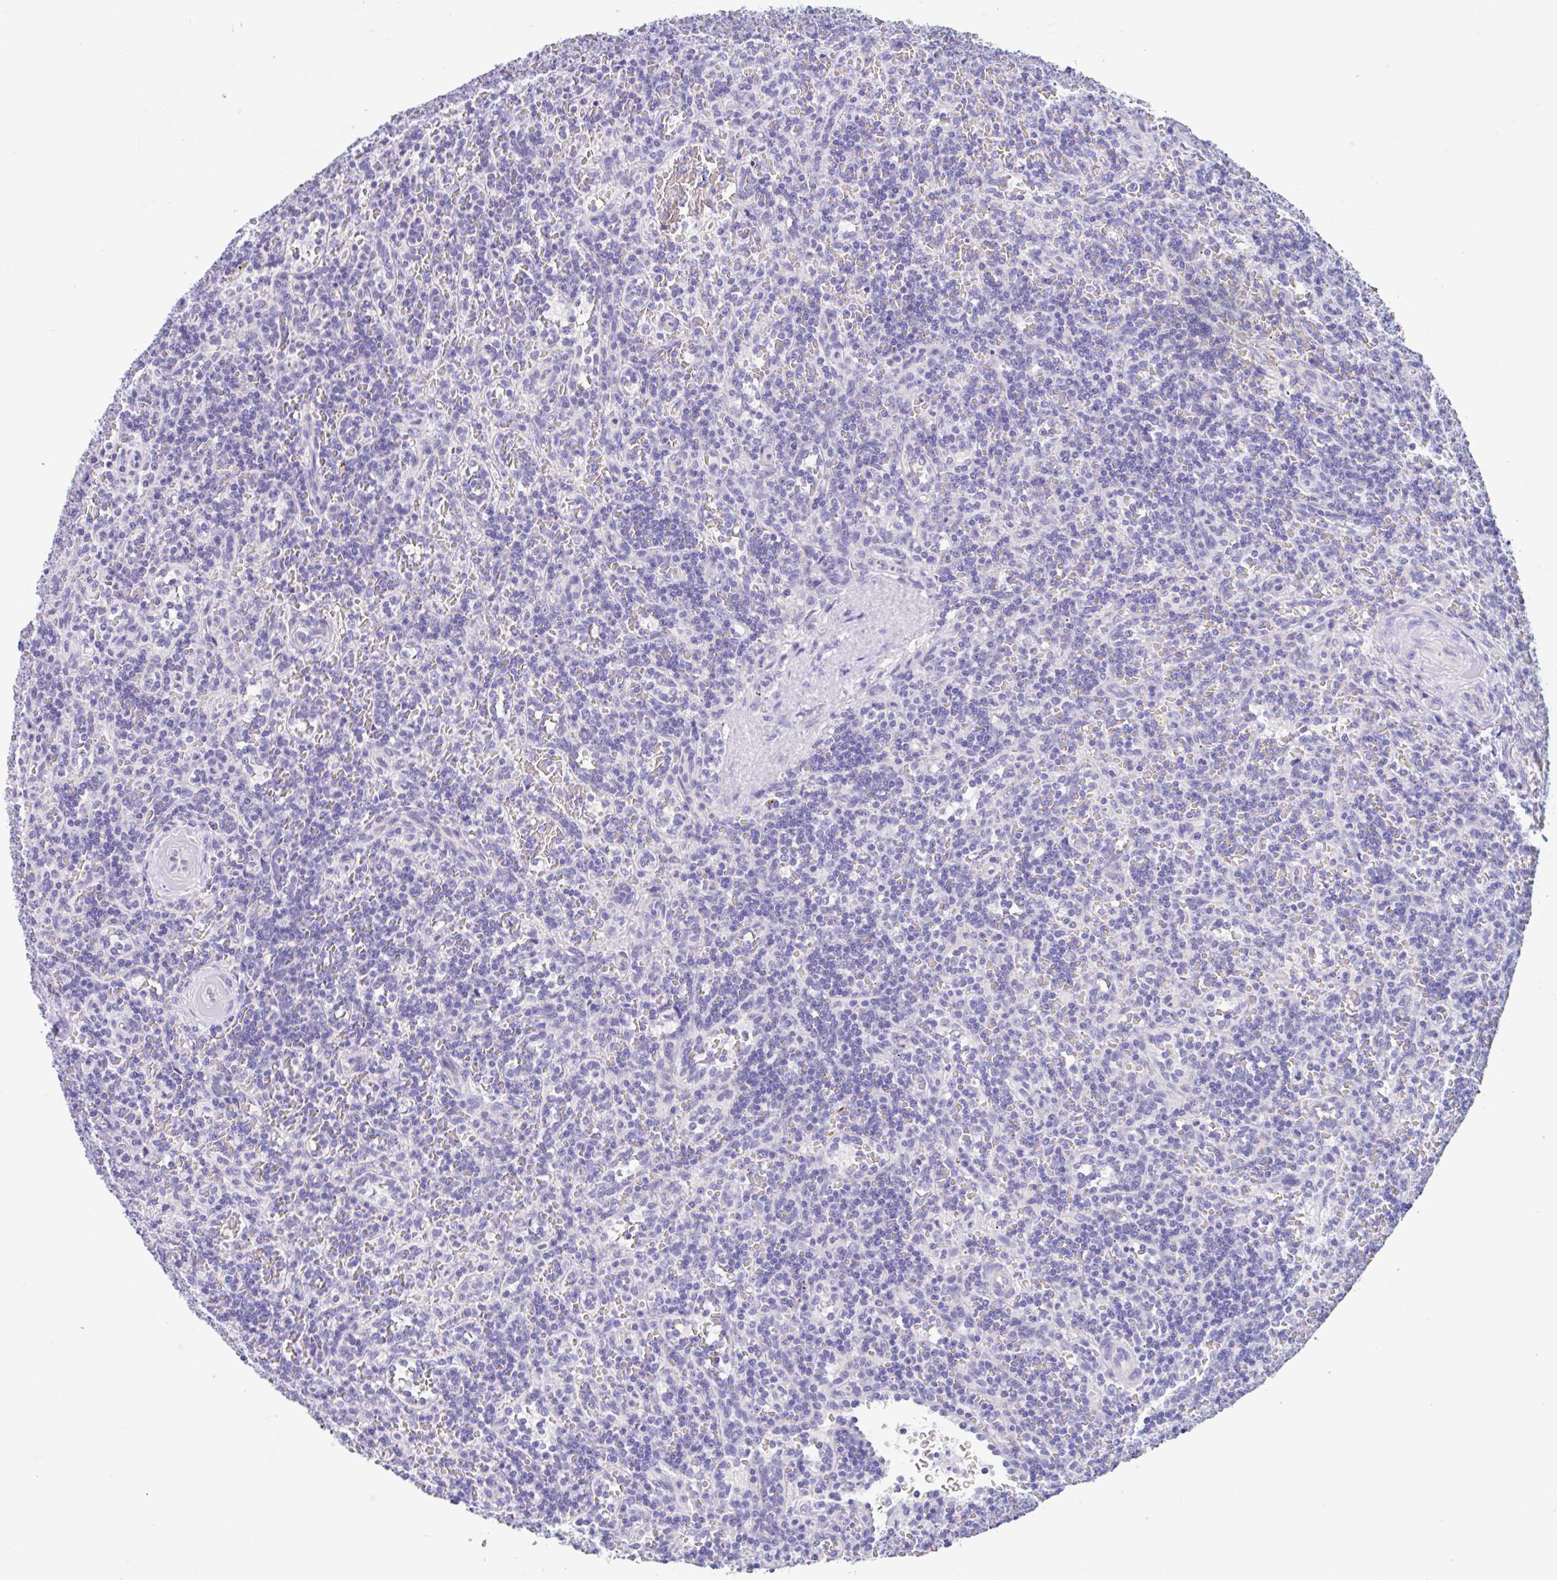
{"staining": {"intensity": "negative", "quantity": "none", "location": "none"}, "tissue": "lymphoma", "cell_type": "Tumor cells", "image_type": "cancer", "snomed": [{"axis": "morphology", "description": "Malignant lymphoma, non-Hodgkin's type, Low grade"}, {"axis": "topography", "description": "Spleen"}], "caption": "DAB (3,3'-diaminobenzidine) immunohistochemical staining of malignant lymphoma, non-Hodgkin's type (low-grade) demonstrates no significant staining in tumor cells. (IHC, brightfield microscopy, high magnification).", "gene": "OR6N2", "patient": {"sex": "male", "age": 73}}